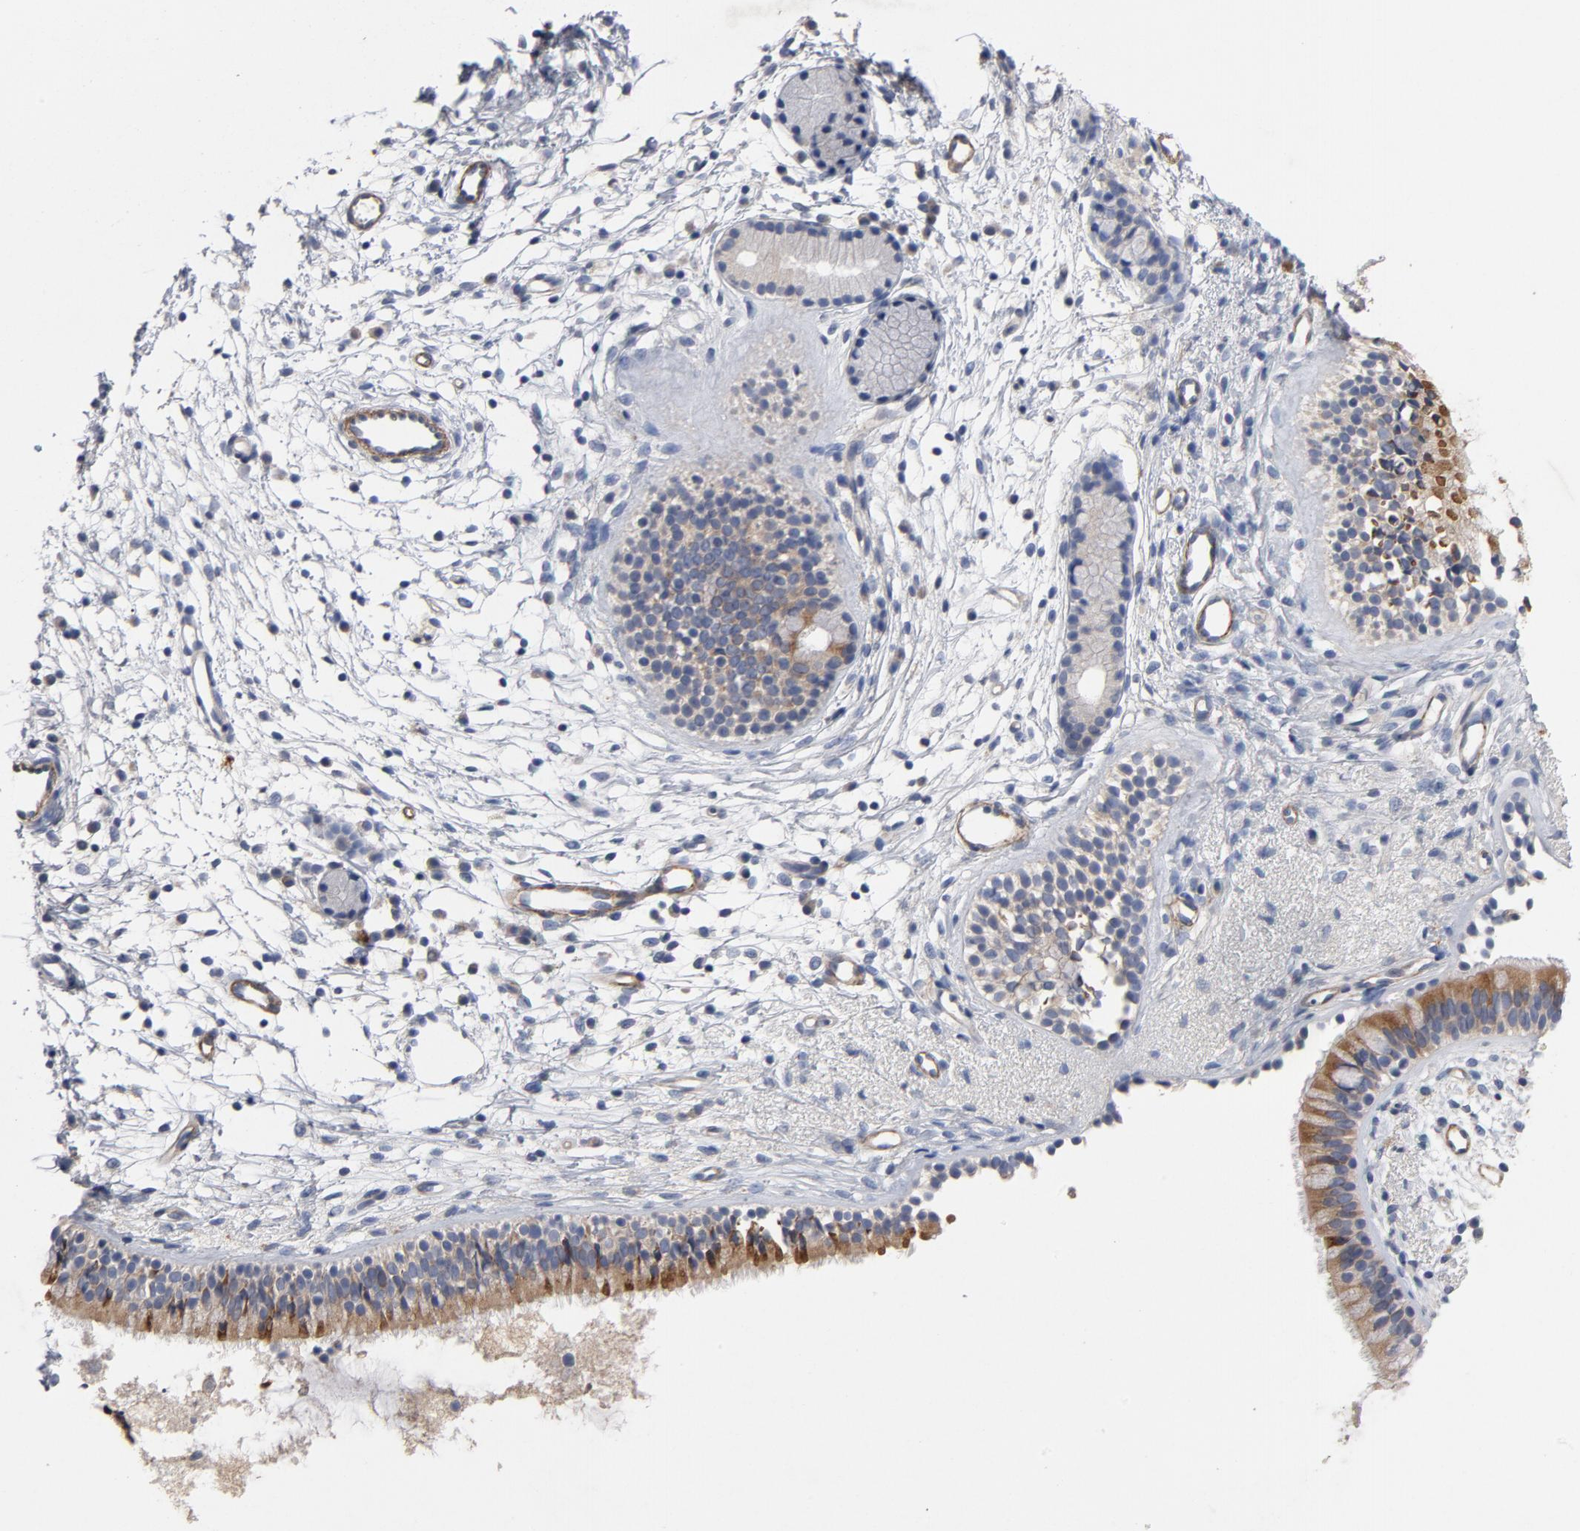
{"staining": {"intensity": "strong", "quantity": ">75%", "location": "cytoplasmic/membranous"}, "tissue": "nasopharynx", "cell_type": "Respiratory epithelial cells", "image_type": "normal", "snomed": [{"axis": "morphology", "description": "Normal tissue, NOS"}, {"axis": "topography", "description": "Nasopharynx"}], "caption": "Immunohistochemistry (IHC) (DAB (3,3'-diaminobenzidine)) staining of normal human nasopharynx shows strong cytoplasmic/membranous protein expression in approximately >75% of respiratory epithelial cells.", "gene": "CCDC134", "patient": {"sex": "male", "age": 21}}